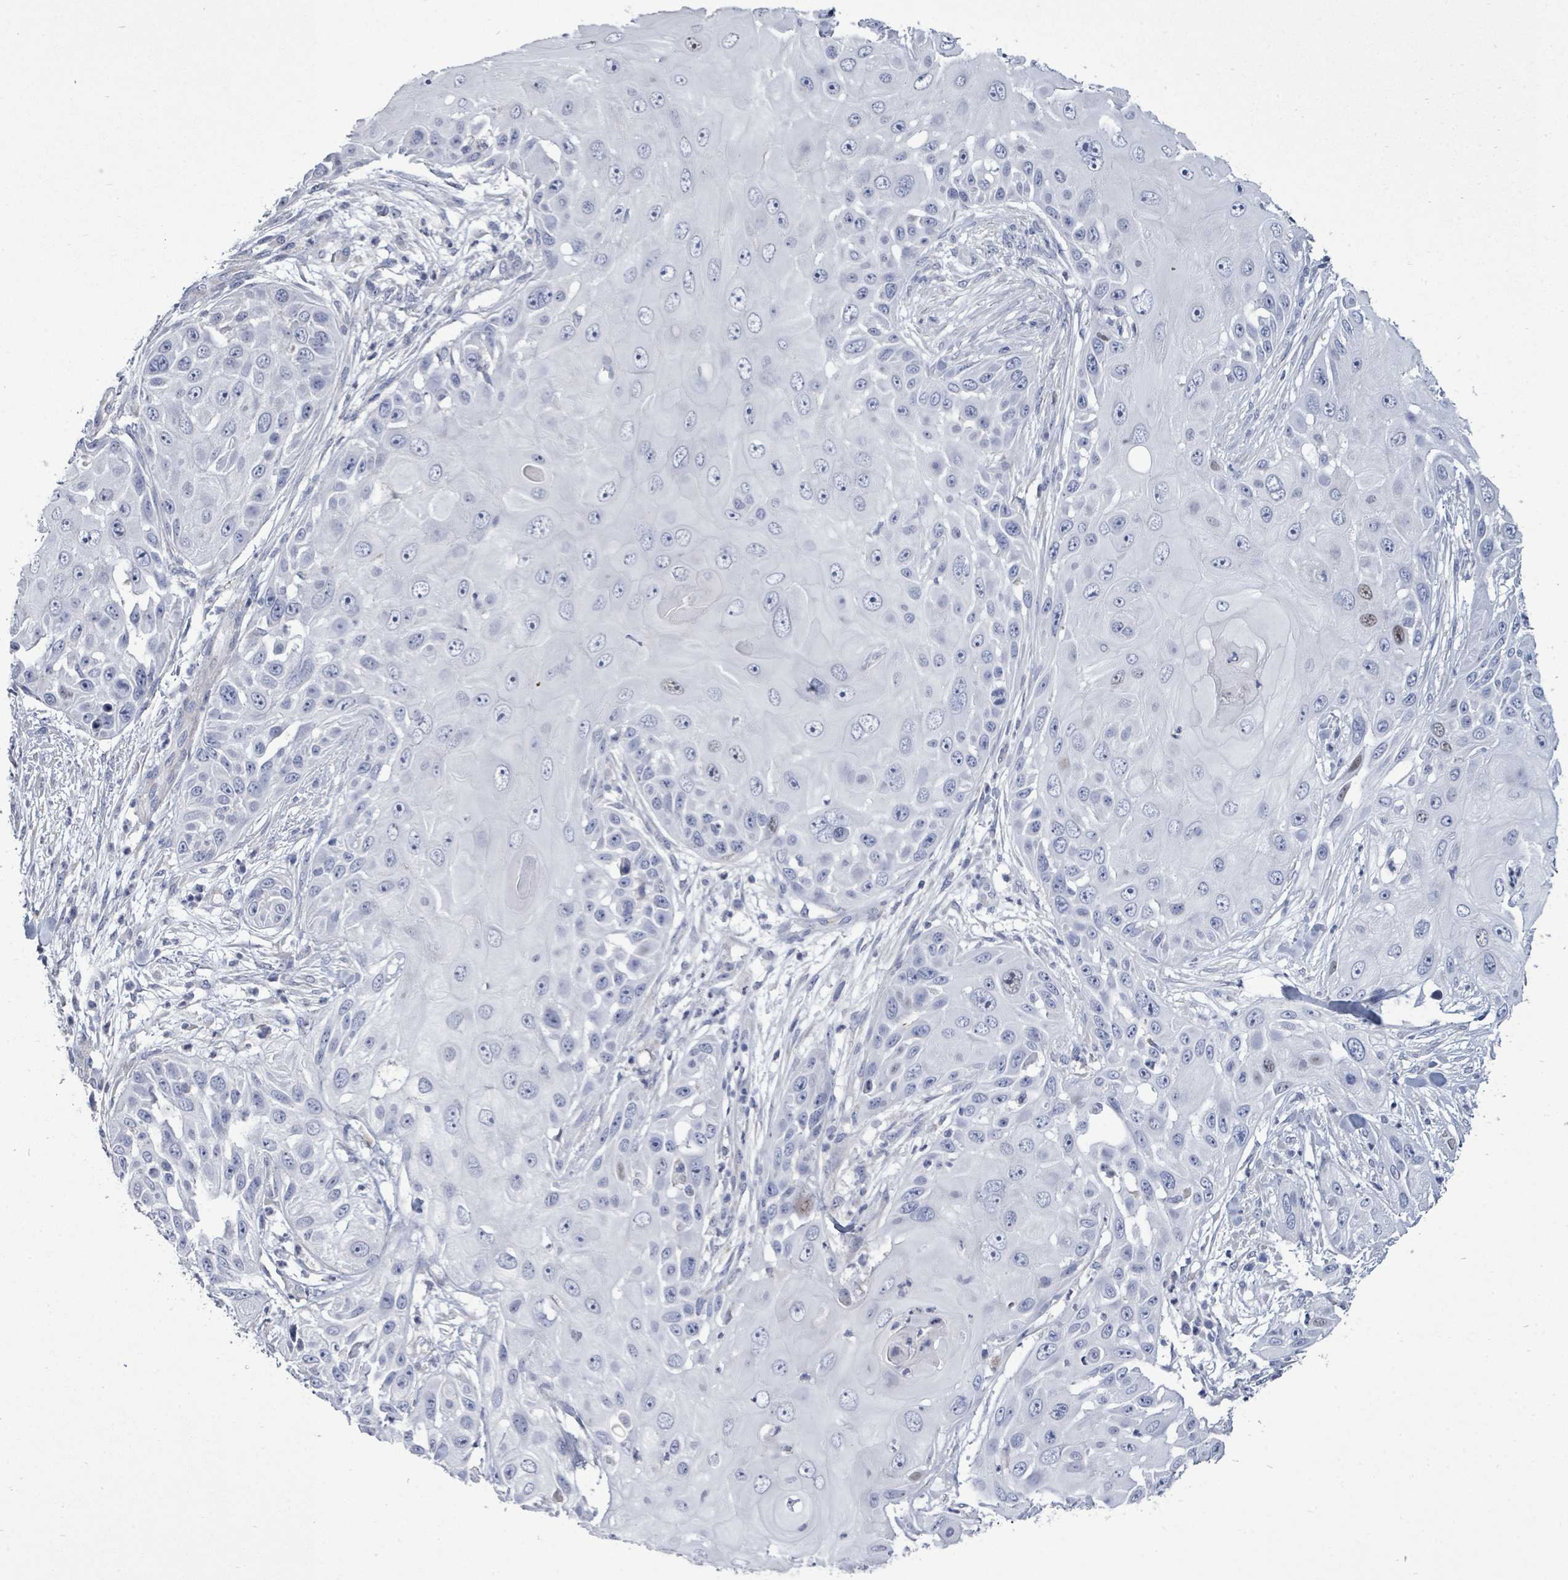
{"staining": {"intensity": "negative", "quantity": "none", "location": "none"}, "tissue": "skin cancer", "cell_type": "Tumor cells", "image_type": "cancer", "snomed": [{"axis": "morphology", "description": "Squamous cell carcinoma, NOS"}, {"axis": "topography", "description": "Skin"}], "caption": "Immunohistochemical staining of skin cancer shows no significant staining in tumor cells.", "gene": "CT45A5", "patient": {"sex": "female", "age": 44}}